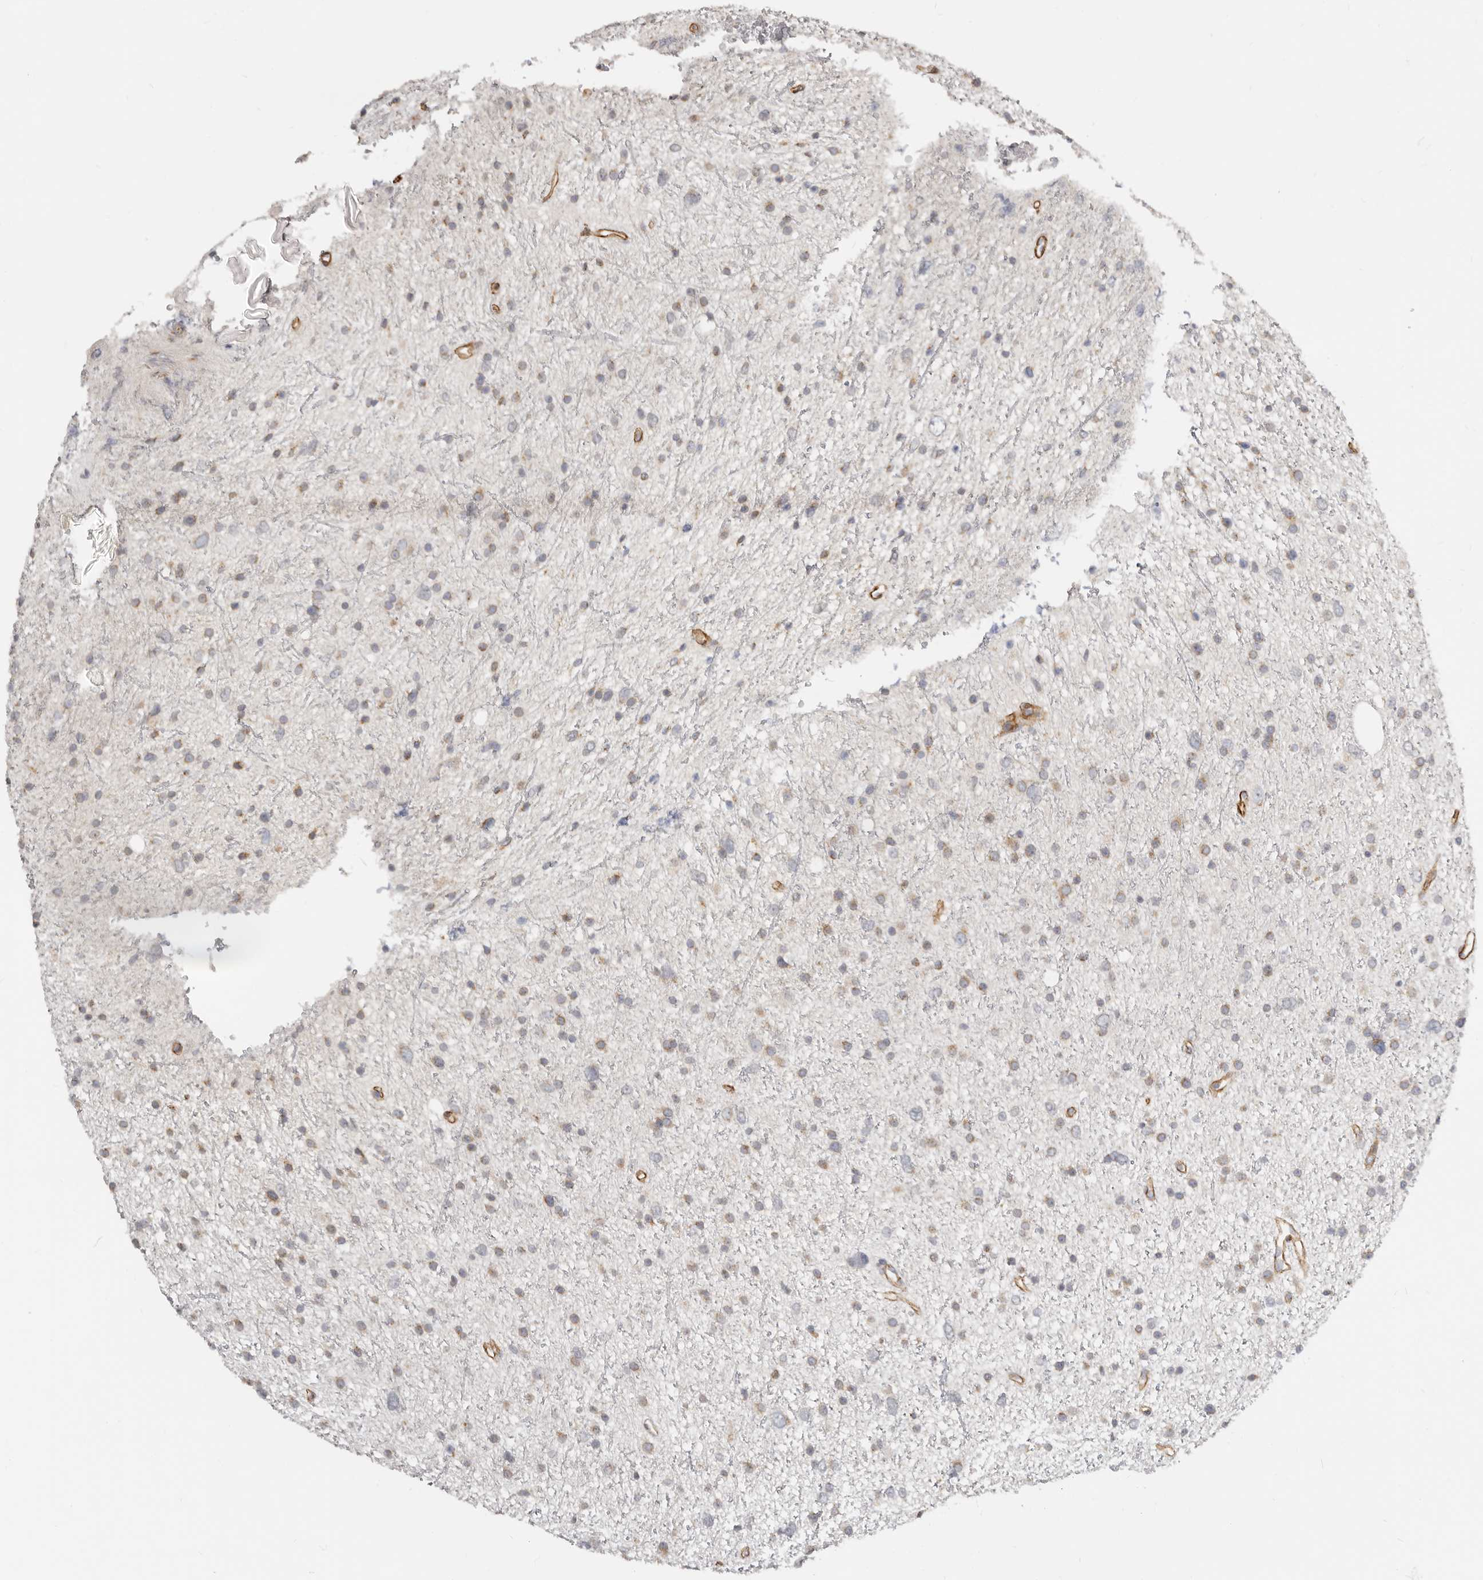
{"staining": {"intensity": "negative", "quantity": "none", "location": "none"}, "tissue": "glioma", "cell_type": "Tumor cells", "image_type": "cancer", "snomed": [{"axis": "morphology", "description": "Glioma, malignant, Low grade"}, {"axis": "topography", "description": "Cerebral cortex"}], "caption": "Immunohistochemistry of human malignant glioma (low-grade) demonstrates no expression in tumor cells.", "gene": "RABAC1", "patient": {"sex": "female", "age": 39}}